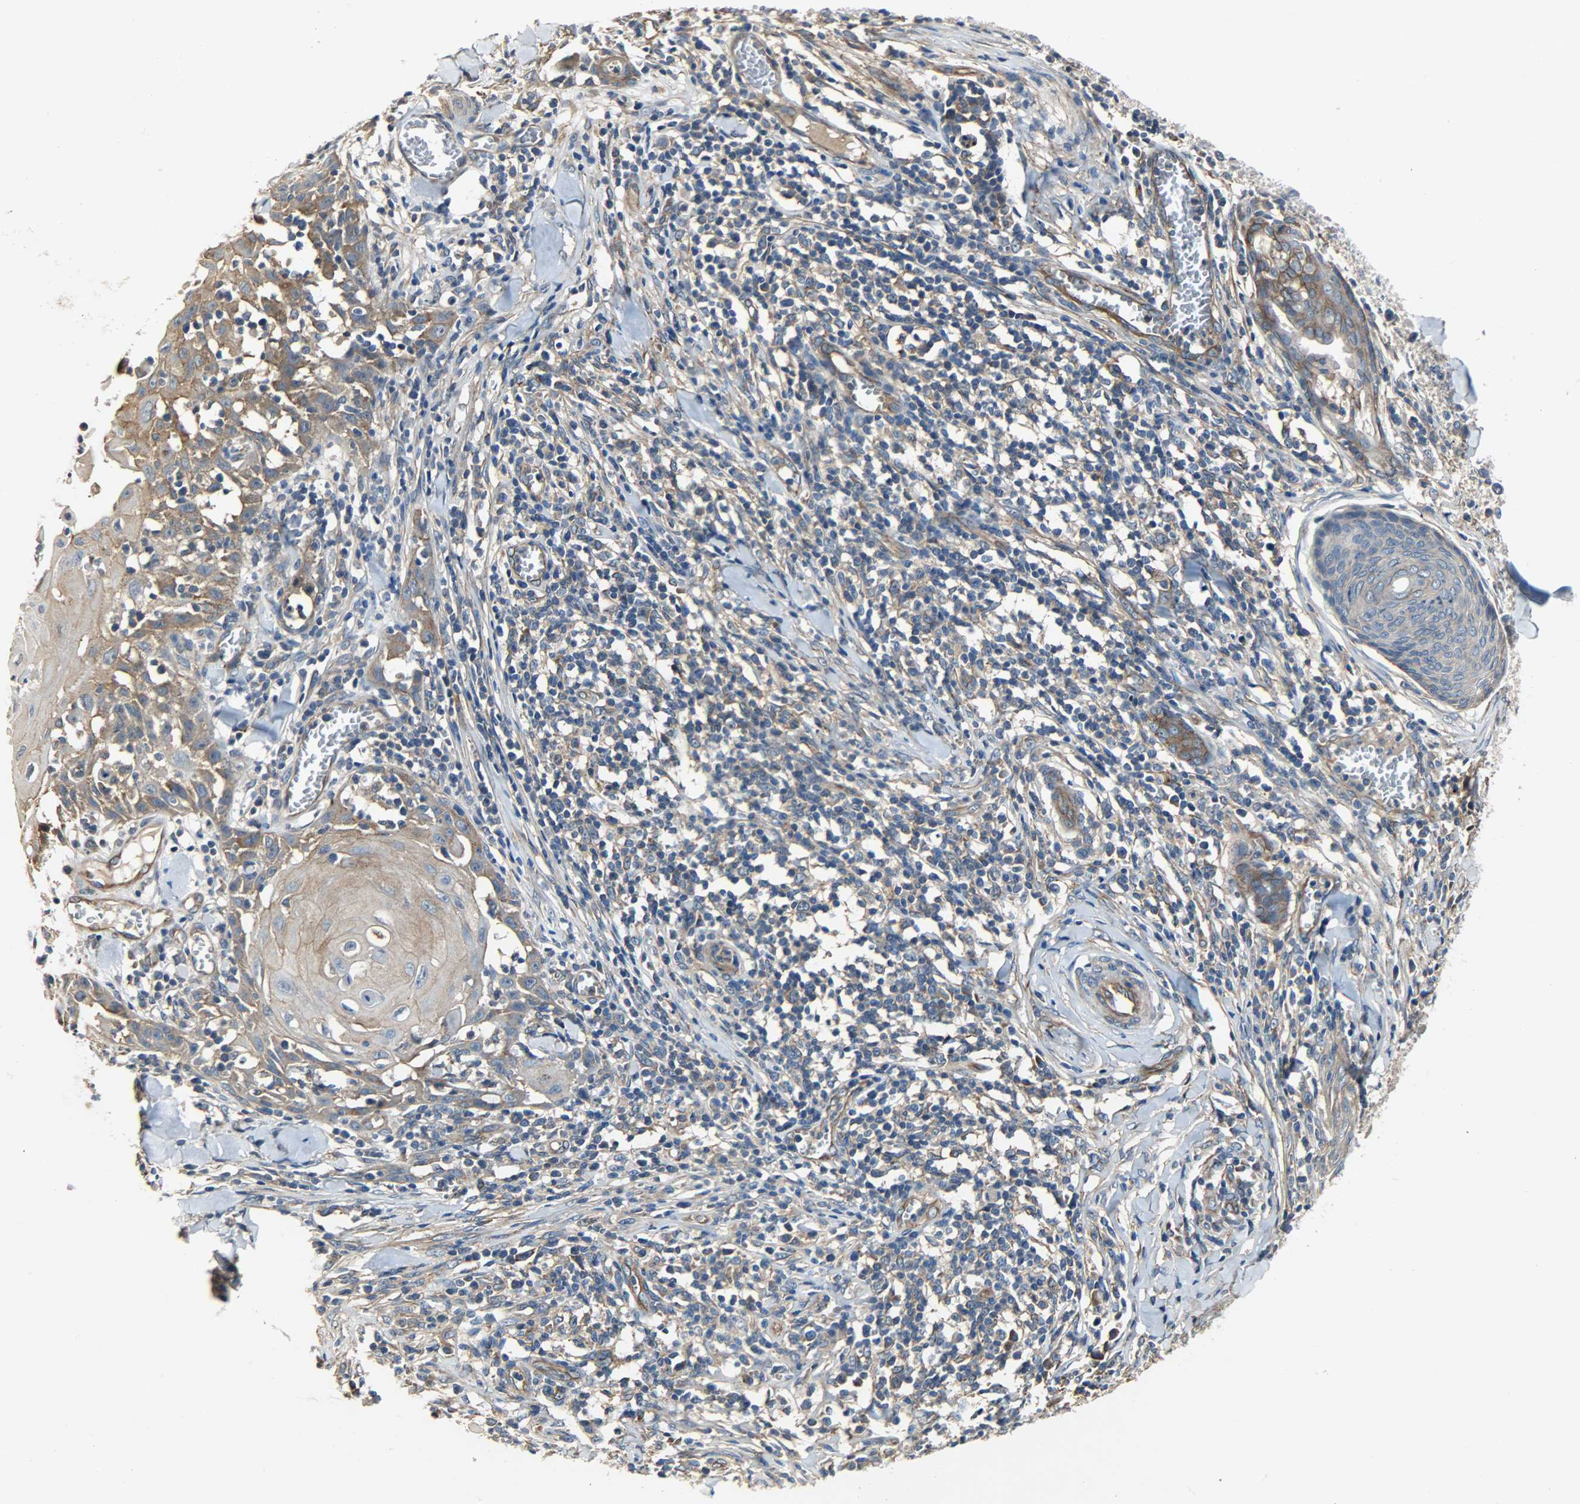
{"staining": {"intensity": "moderate", "quantity": ">75%", "location": "cytoplasmic/membranous"}, "tissue": "skin cancer", "cell_type": "Tumor cells", "image_type": "cancer", "snomed": [{"axis": "morphology", "description": "Squamous cell carcinoma, NOS"}, {"axis": "topography", "description": "Skin"}], "caption": "Immunohistochemical staining of human skin cancer (squamous cell carcinoma) reveals moderate cytoplasmic/membranous protein expression in approximately >75% of tumor cells.", "gene": "KIAA1217", "patient": {"sex": "male", "age": 24}}